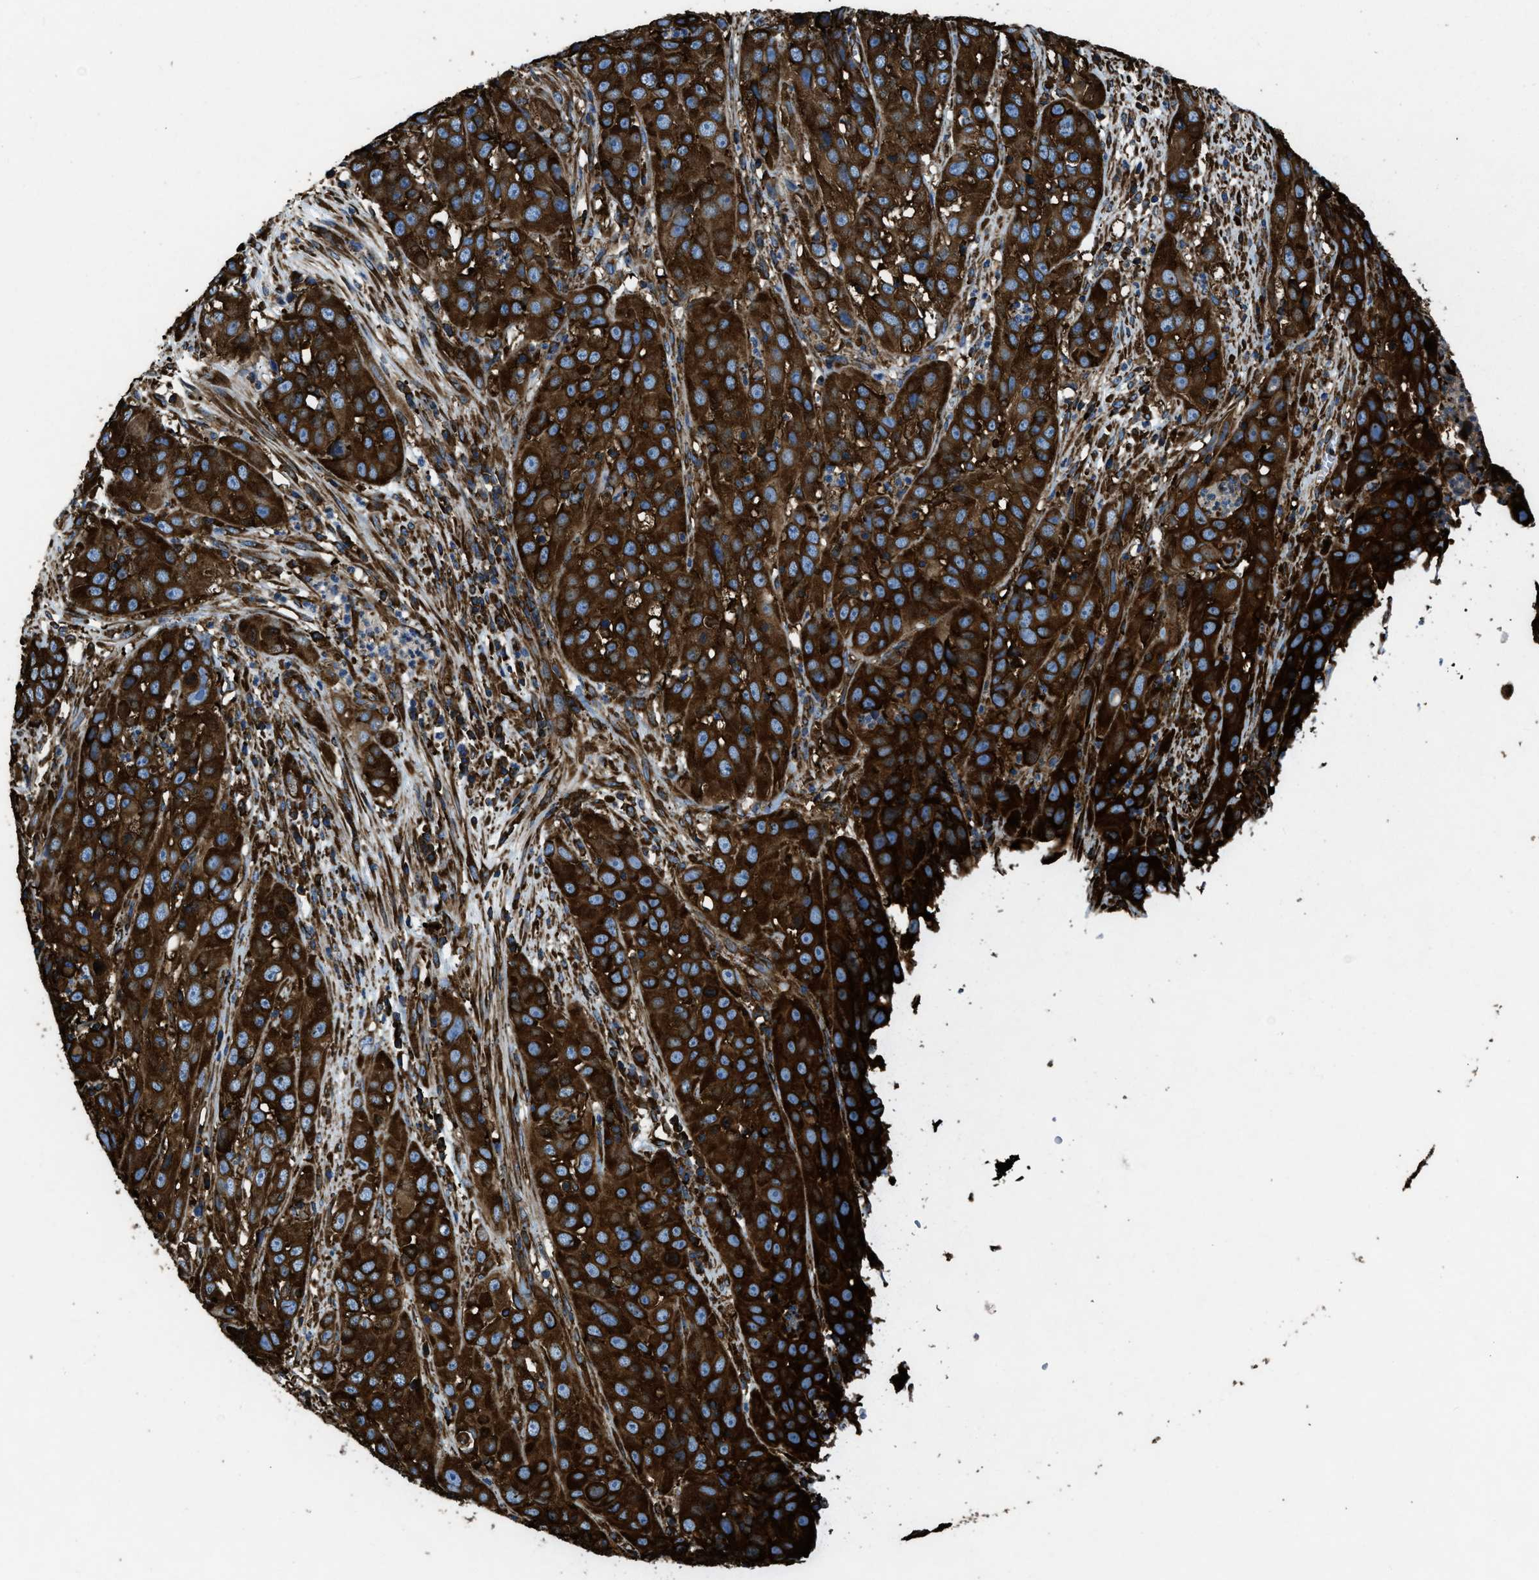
{"staining": {"intensity": "strong", "quantity": ">75%", "location": "cytoplasmic/membranous"}, "tissue": "cervical cancer", "cell_type": "Tumor cells", "image_type": "cancer", "snomed": [{"axis": "morphology", "description": "Squamous cell carcinoma, NOS"}, {"axis": "topography", "description": "Cervix"}], "caption": "High-power microscopy captured an IHC image of squamous cell carcinoma (cervical), revealing strong cytoplasmic/membranous staining in about >75% of tumor cells. Nuclei are stained in blue.", "gene": "CAPRIN1", "patient": {"sex": "female", "age": 32}}